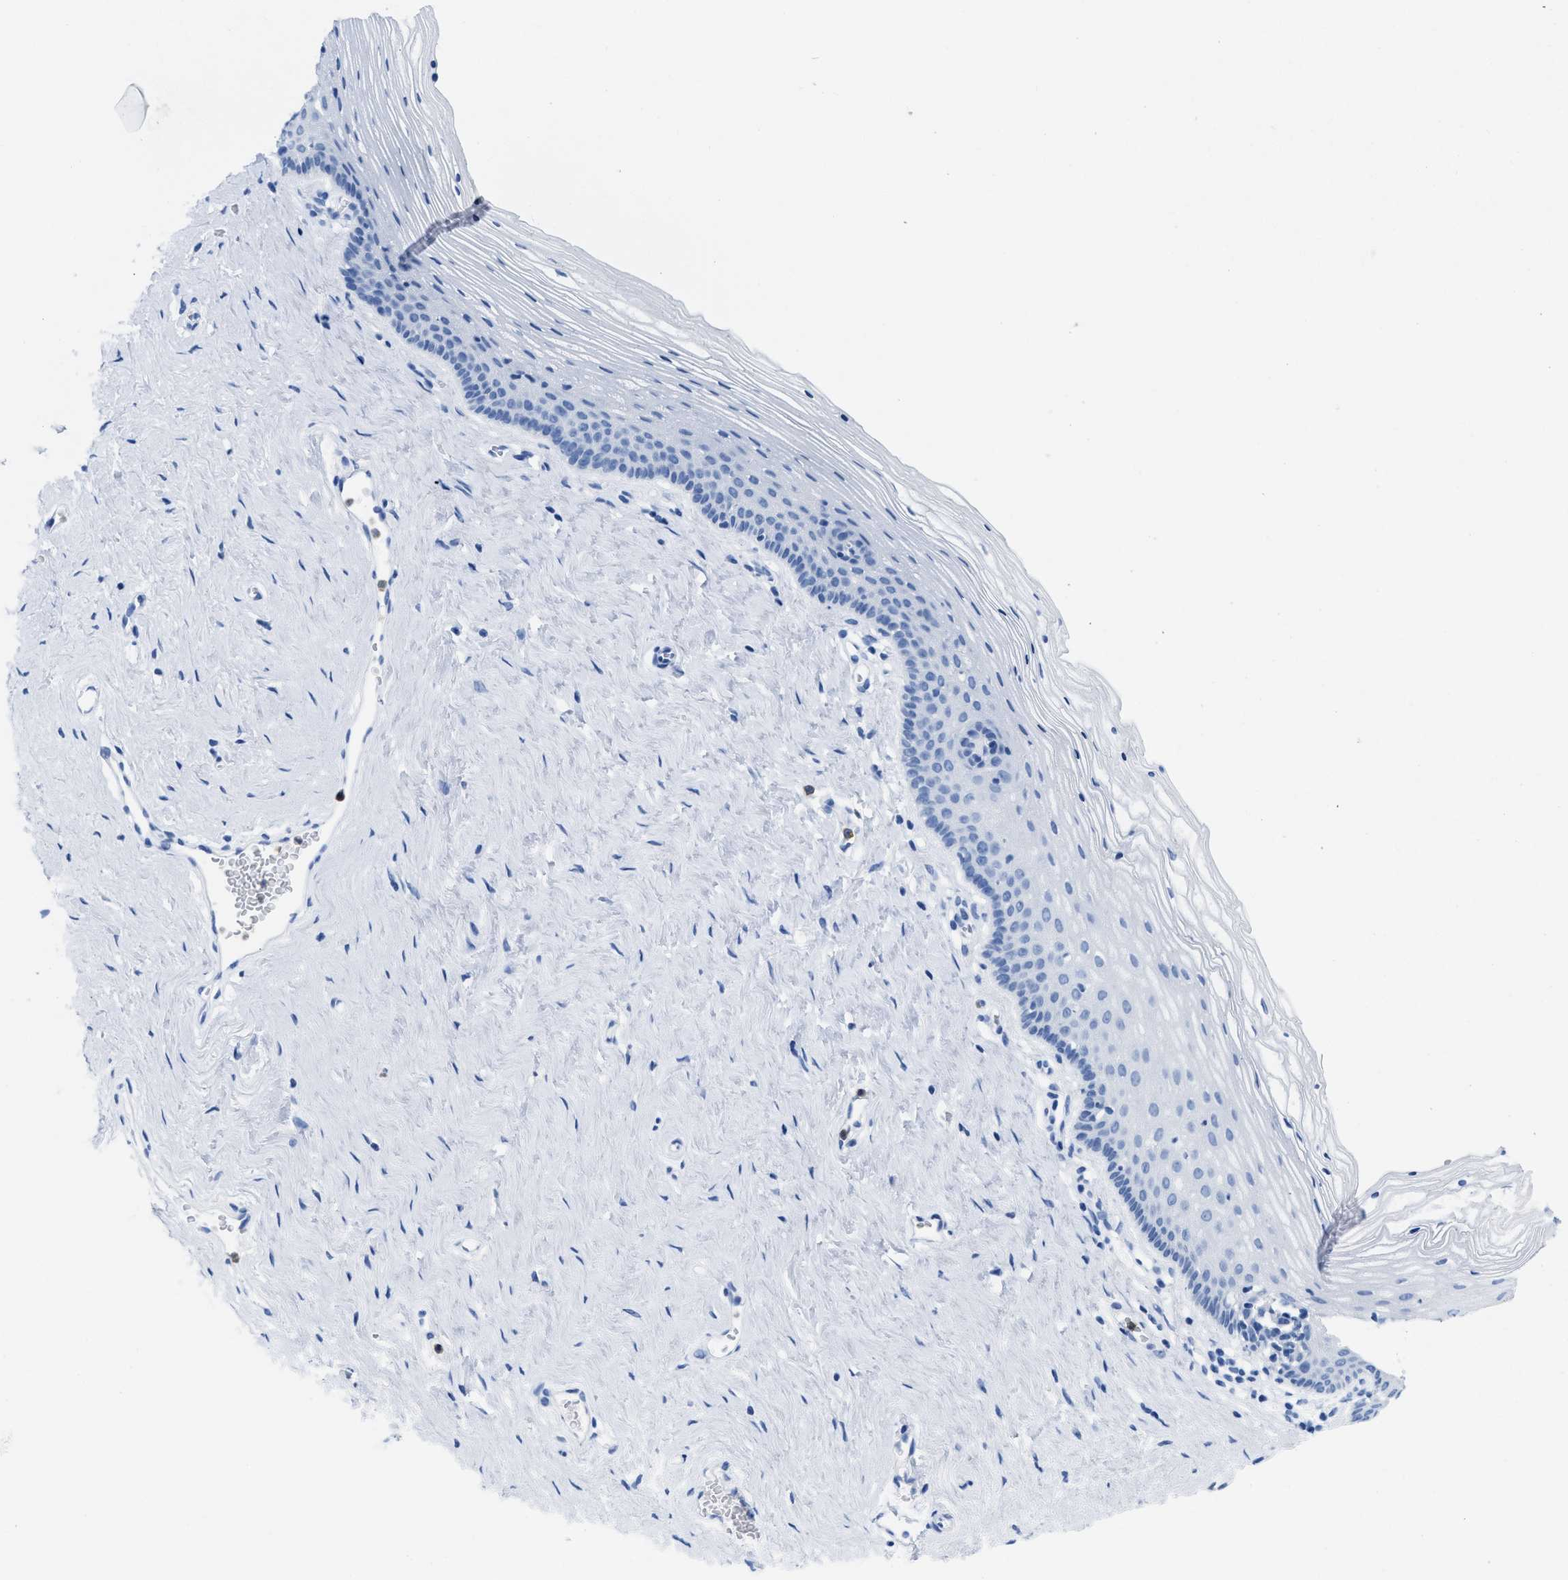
{"staining": {"intensity": "negative", "quantity": "none", "location": "none"}, "tissue": "vagina", "cell_type": "Squamous epithelial cells", "image_type": "normal", "snomed": [{"axis": "morphology", "description": "Normal tissue, NOS"}, {"axis": "topography", "description": "Vagina"}], "caption": "IHC of unremarkable human vagina reveals no expression in squamous epithelial cells.", "gene": "CR1", "patient": {"sex": "female", "age": 32}}